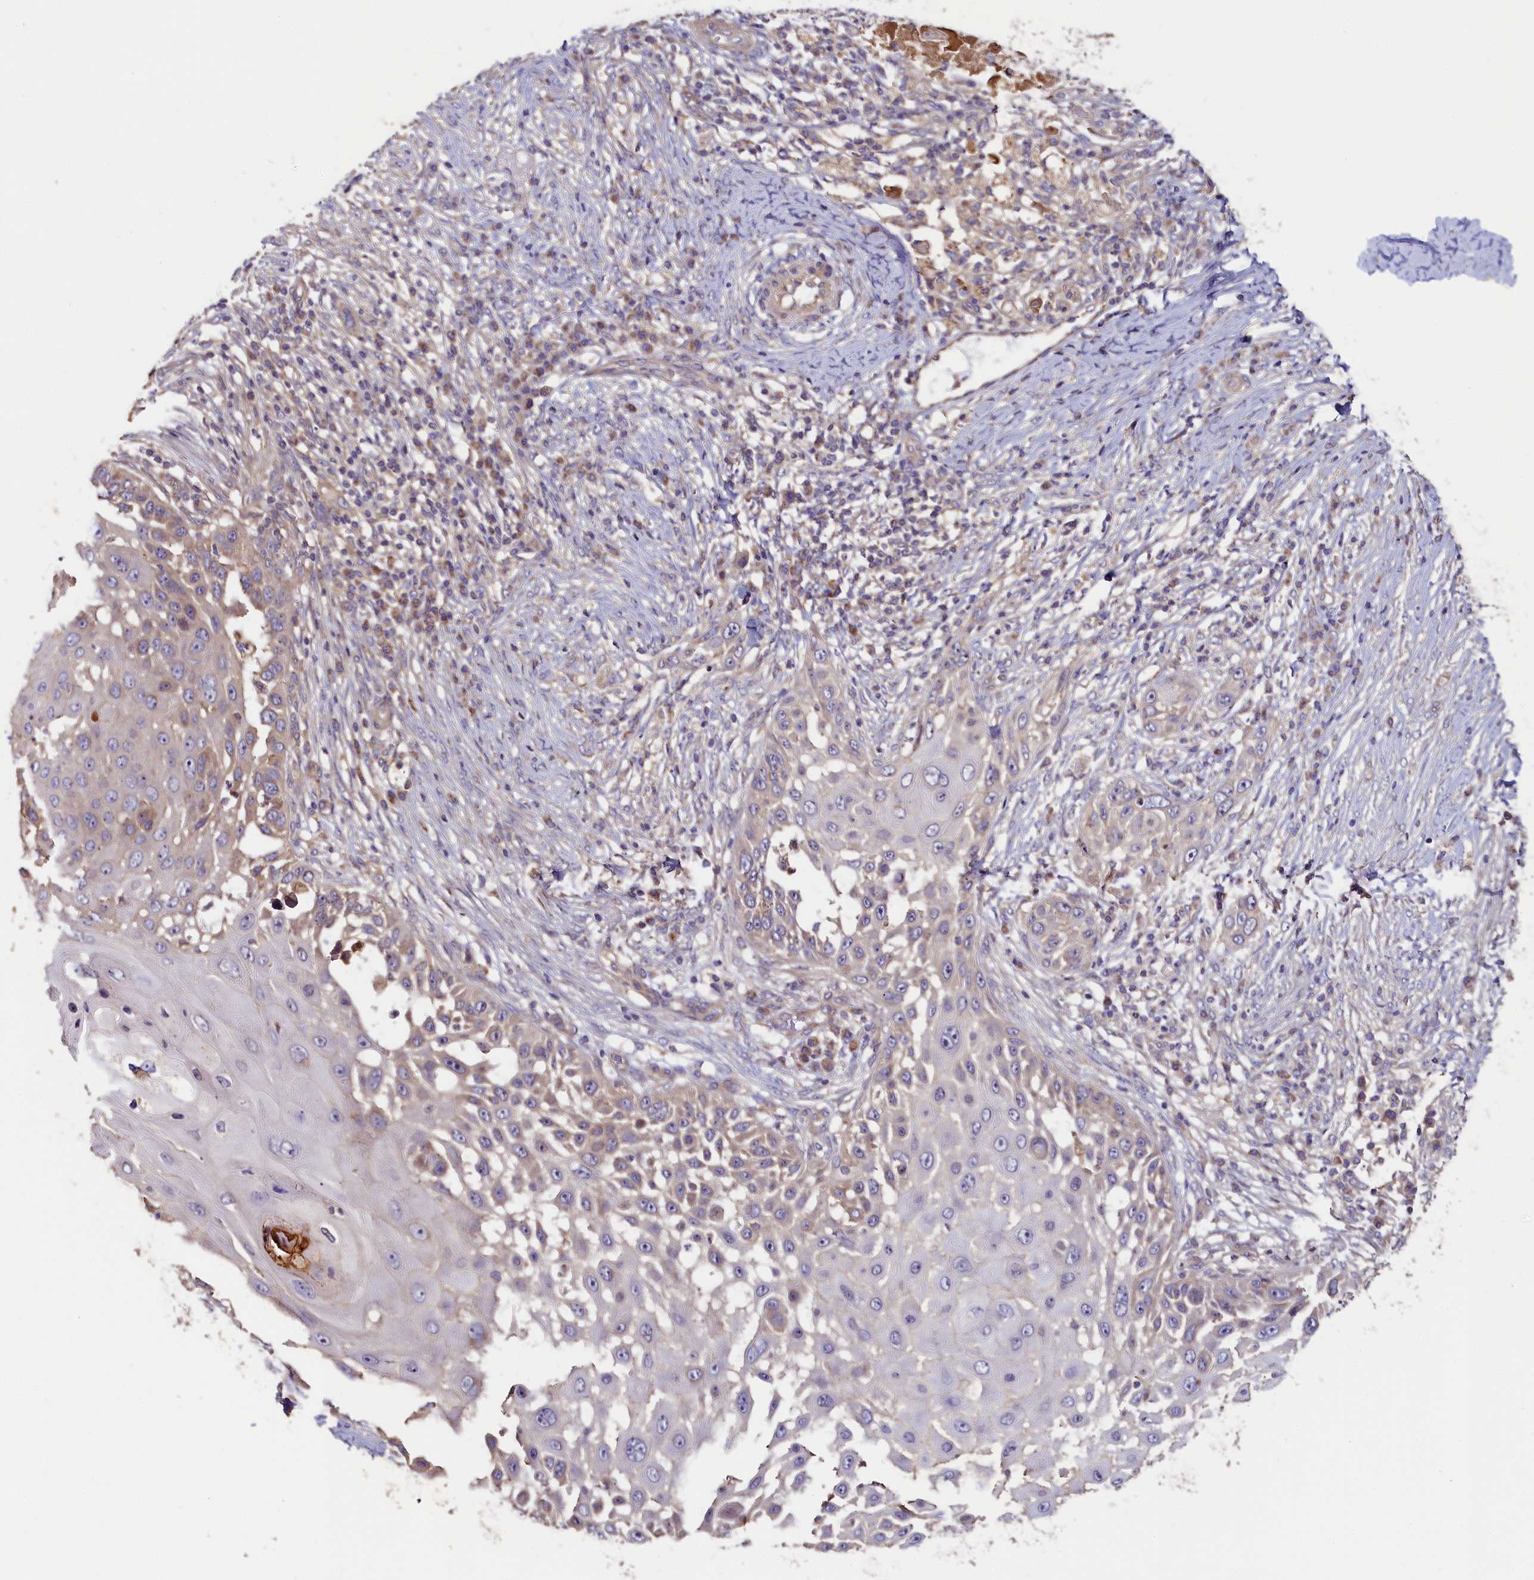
{"staining": {"intensity": "negative", "quantity": "none", "location": "none"}, "tissue": "skin cancer", "cell_type": "Tumor cells", "image_type": "cancer", "snomed": [{"axis": "morphology", "description": "Squamous cell carcinoma, NOS"}, {"axis": "topography", "description": "Skin"}], "caption": "Tumor cells show no significant protein expression in skin cancer. (Brightfield microscopy of DAB (3,3'-diaminobenzidine) immunohistochemistry at high magnification).", "gene": "KATNB1", "patient": {"sex": "female", "age": 44}}